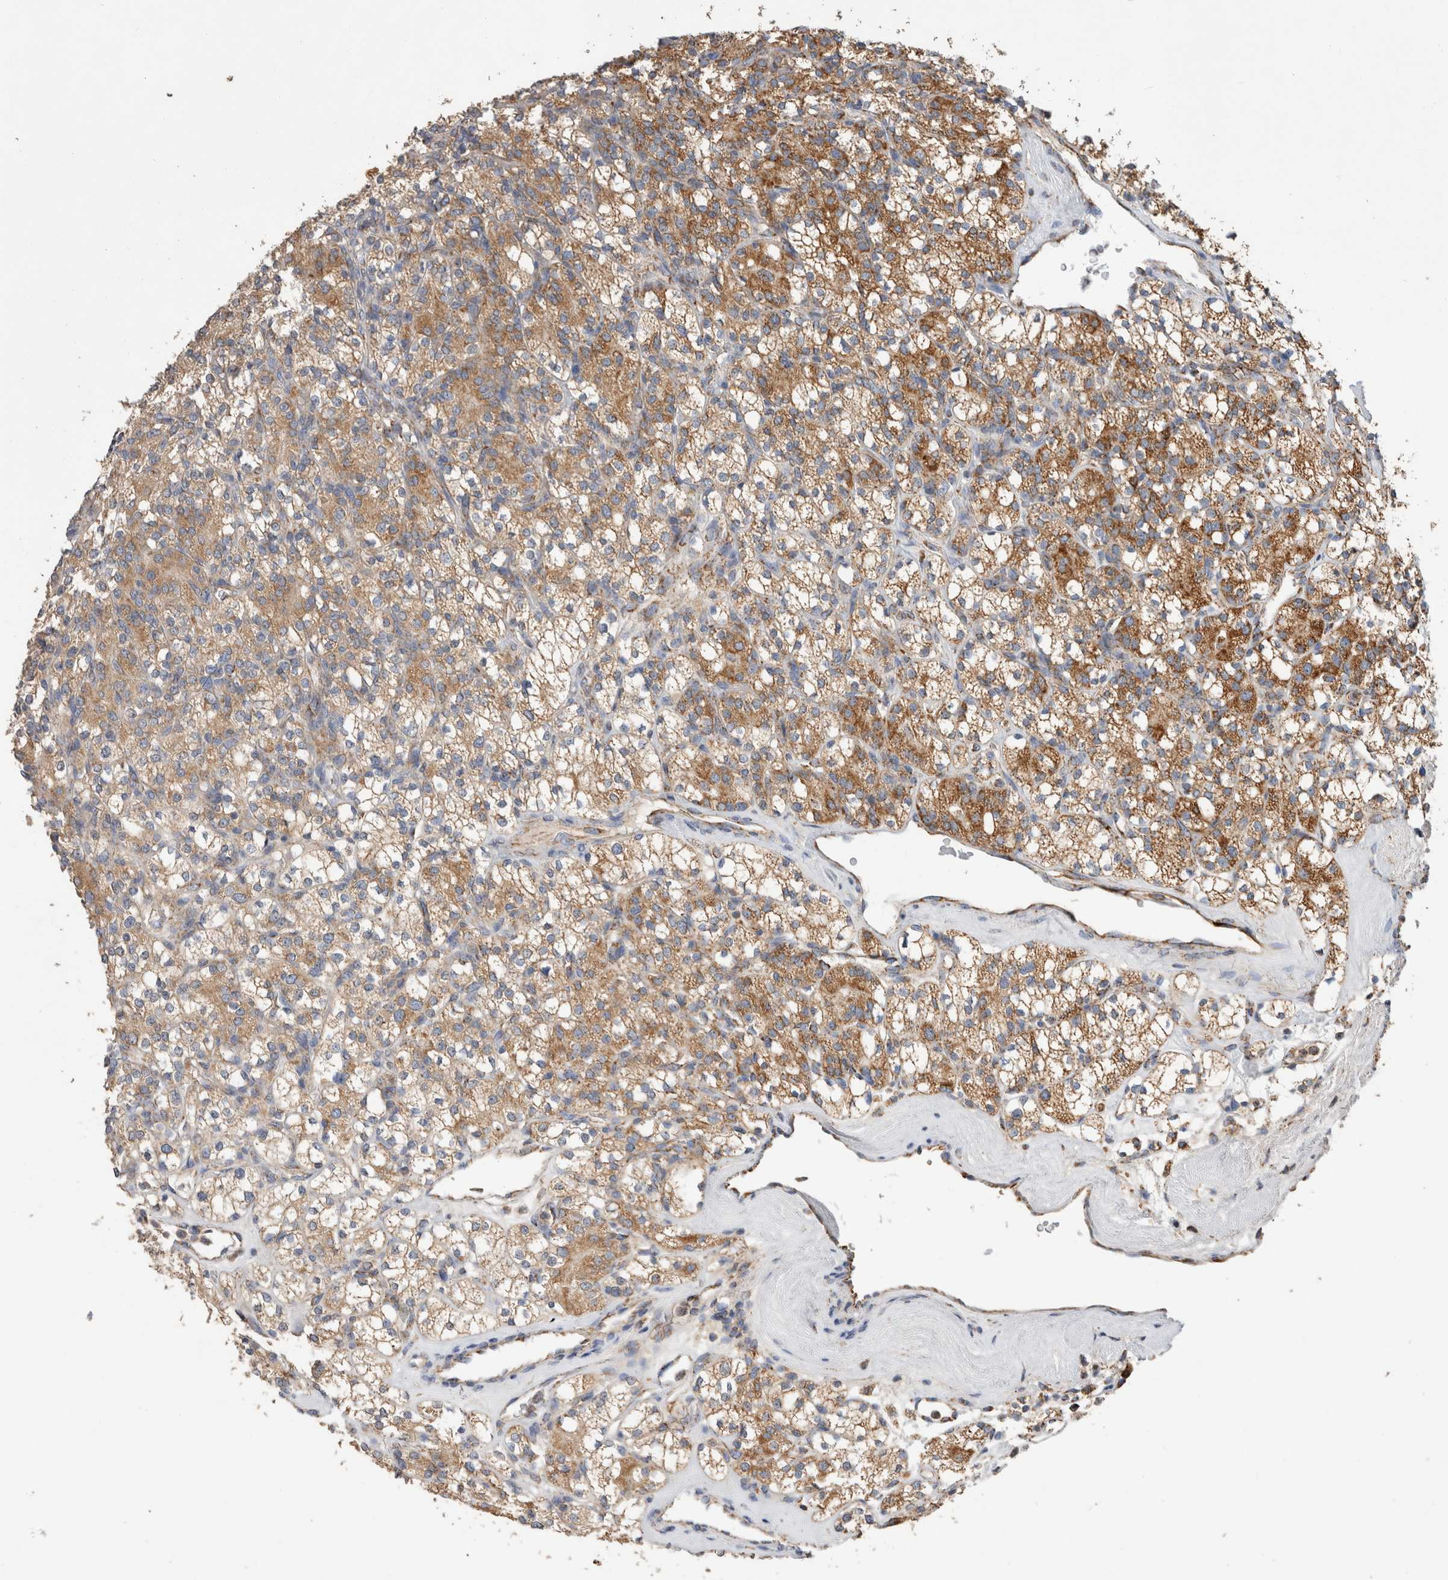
{"staining": {"intensity": "moderate", "quantity": ">75%", "location": "cytoplasmic/membranous"}, "tissue": "renal cancer", "cell_type": "Tumor cells", "image_type": "cancer", "snomed": [{"axis": "morphology", "description": "Adenocarcinoma, NOS"}, {"axis": "topography", "description": "Kidney"}], "caption": "Immunohistochemical staining of human renal adenocarcinoma displays medium levels of moderate cytoplasmic/membranous protein staining in about >75% of tumor cells. The protein of interest is shown in brown color, while the nuclei are stained blue.", "gene": "IARS2", "patient": {"sex": "male", "age": 77}}